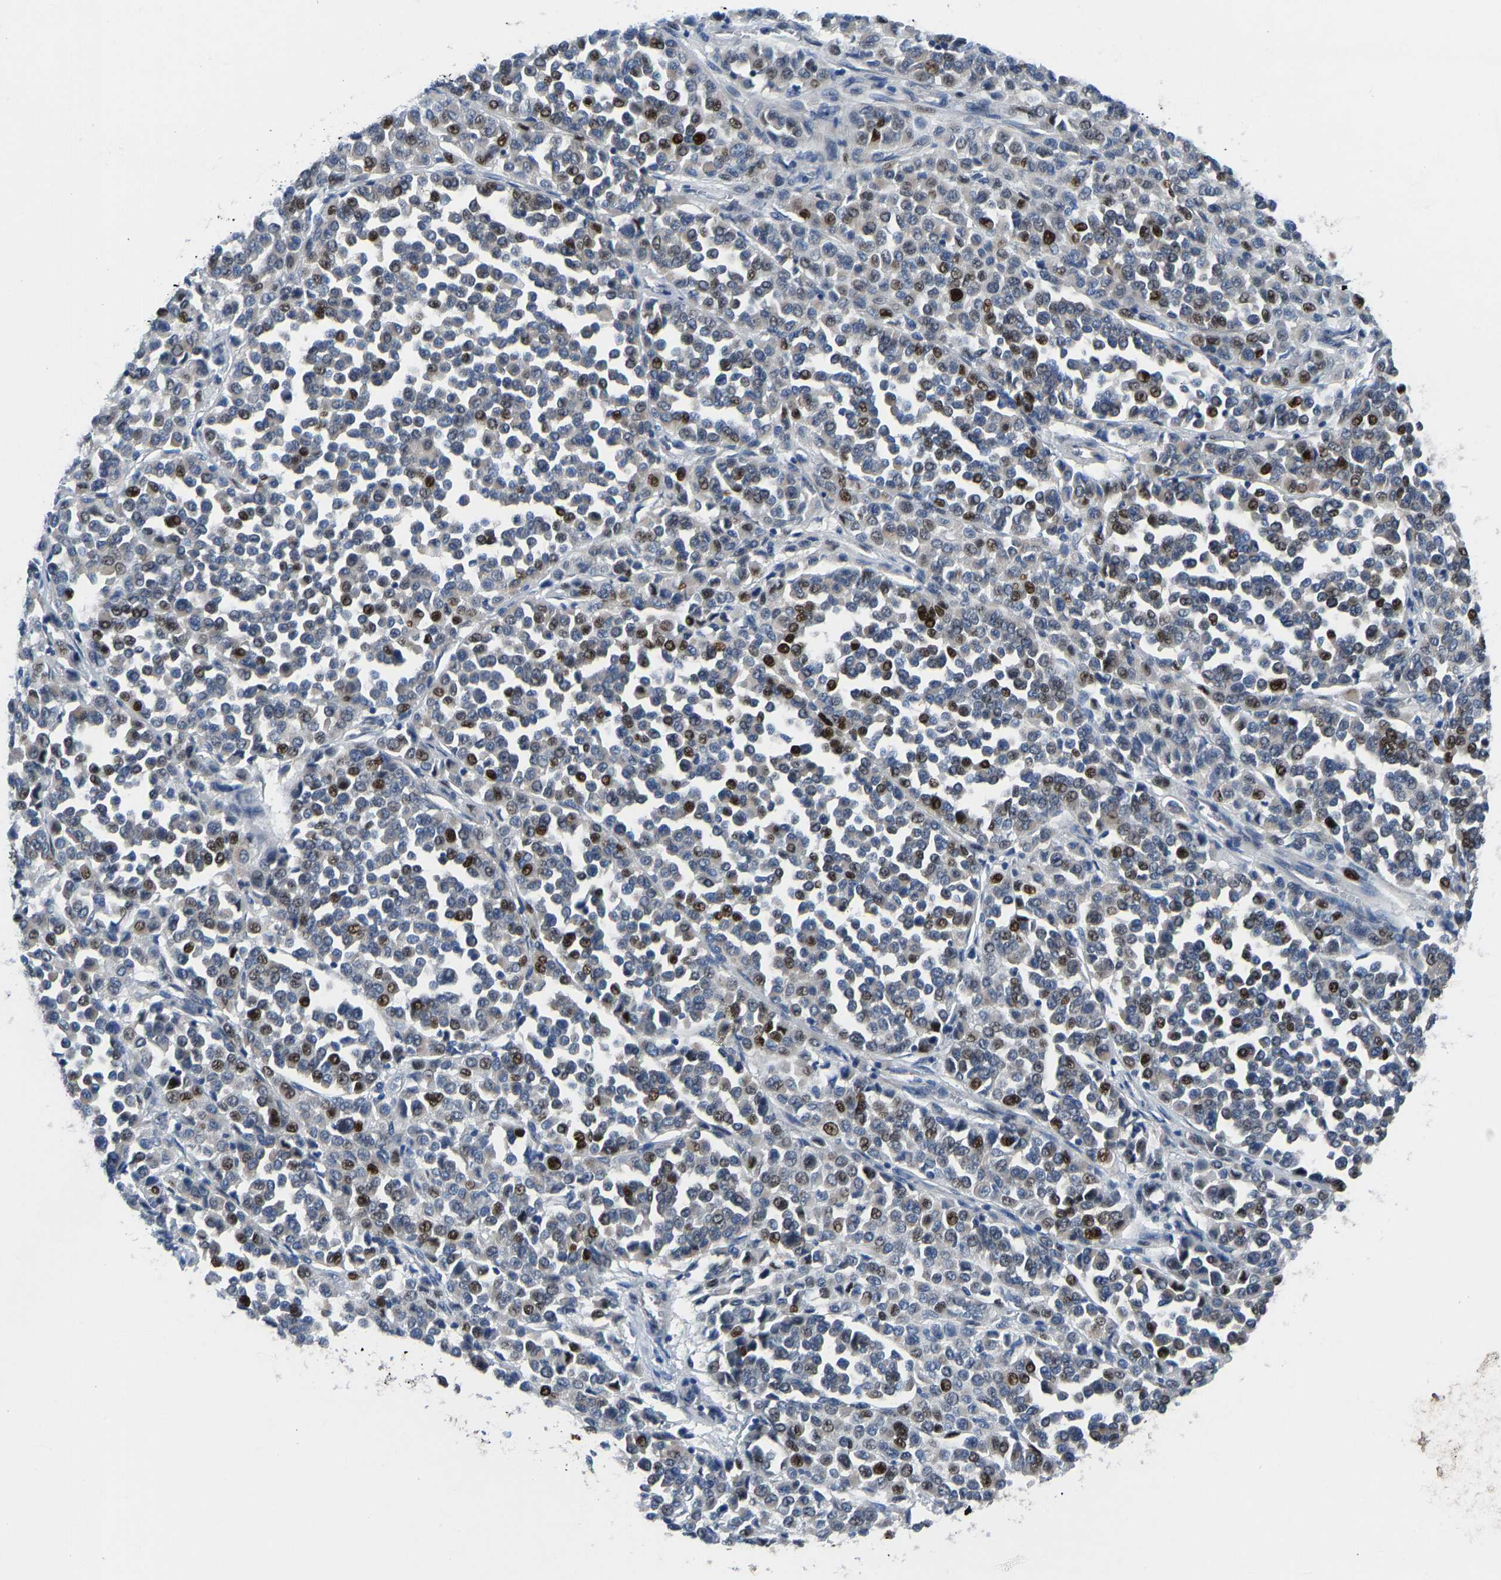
{"staining": {"intensity": "moderate", "quantity": "25%-75%", "location": "nuclear"}, "tissue": "melanoma", "cell_type": "Tumor cells", "image_type": "cancer", "snomed": [{"axis": "morphology", "description": "Malignant melanoma, Metastatic site"}, {"axis": "topography", "description": "Pancreas"}], "caption": "There is medium levels of moderate nuclear positivity in tumor cells of malignant melanoma (metastatic site), as demonstrated by immunohistochemical staining (brown color).", "gene": "EGR1", "patient": {"sex": "female", "age": 30}}